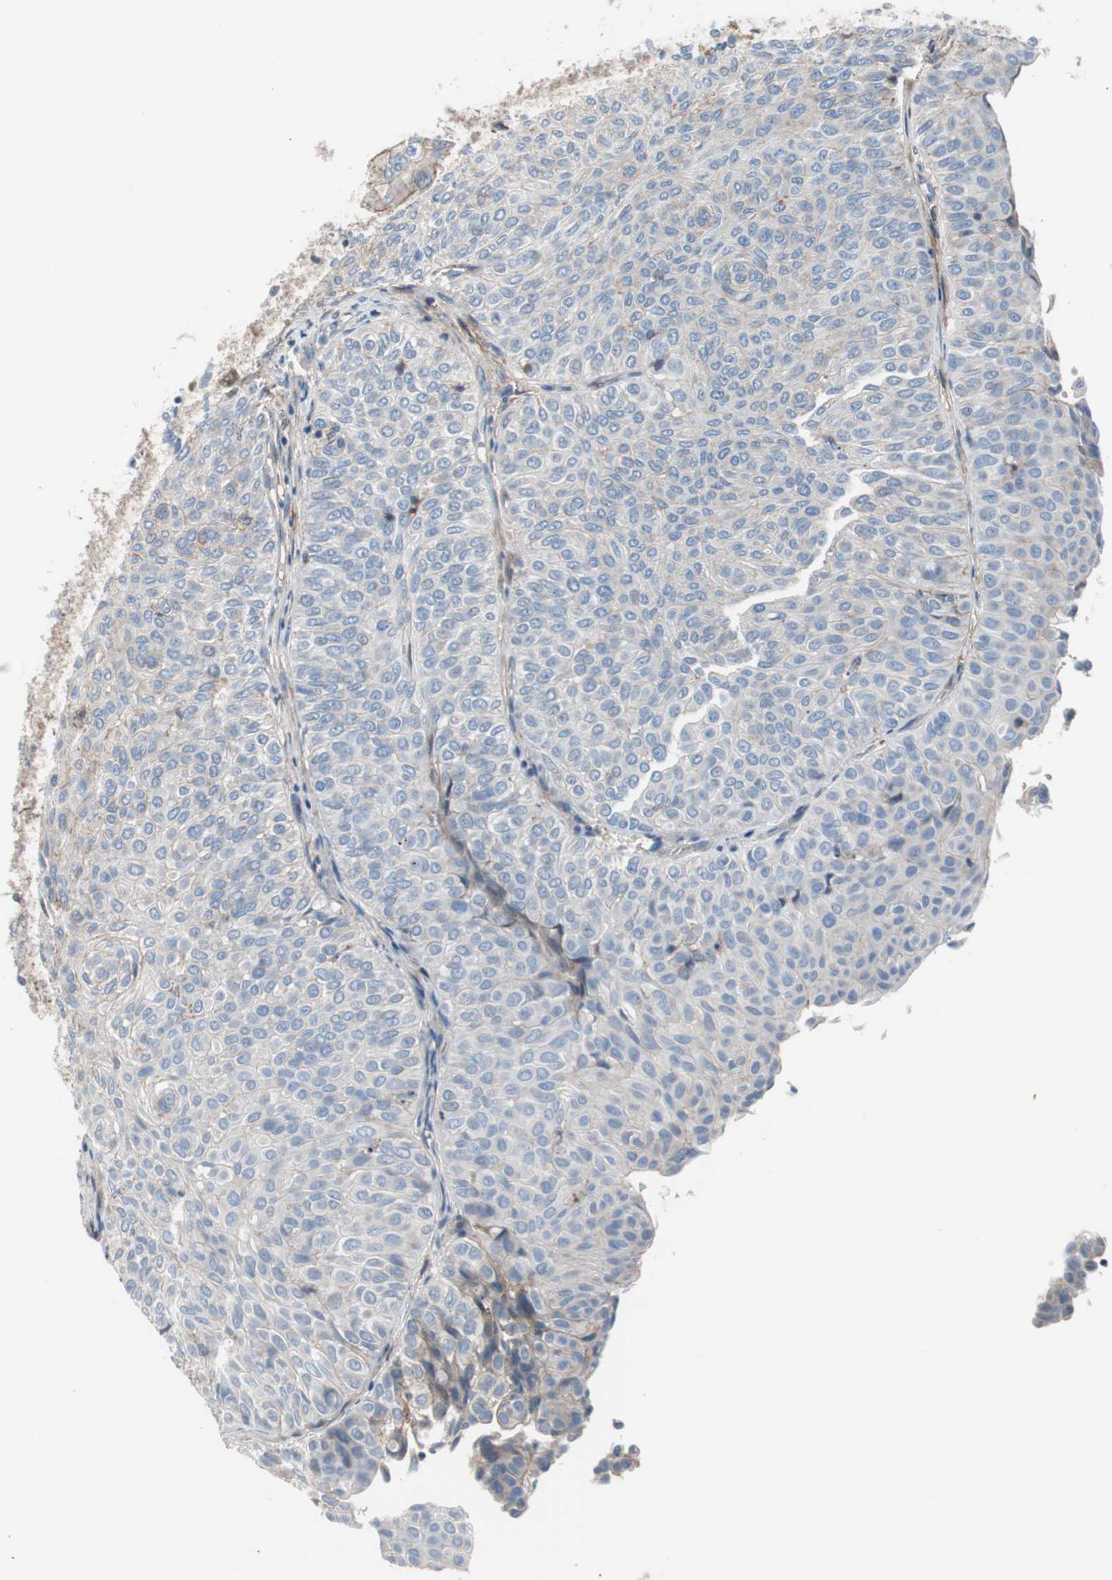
{"staining": {"intensity": "weak", "quantity": "25%-75%", "location": "cytoplasmic/membranous"}, "tissue": "urothelial cancer", "cell_type": "Tumor cells", "image_type": "cancer", "snomed": [{"axis": "morphology", "description": "Urothelial carcinoma, Low grade"}, {"axis": "topography", "description": "Urinary bladder"}], "caption": "The photomicrograph displays a brown stain indicating the presence of a protein in the cytoplasmic/membranous of tumor cells in urothelial cancer.", "gene": "CD81", "patient": {"sex": "male", "age": 78}}